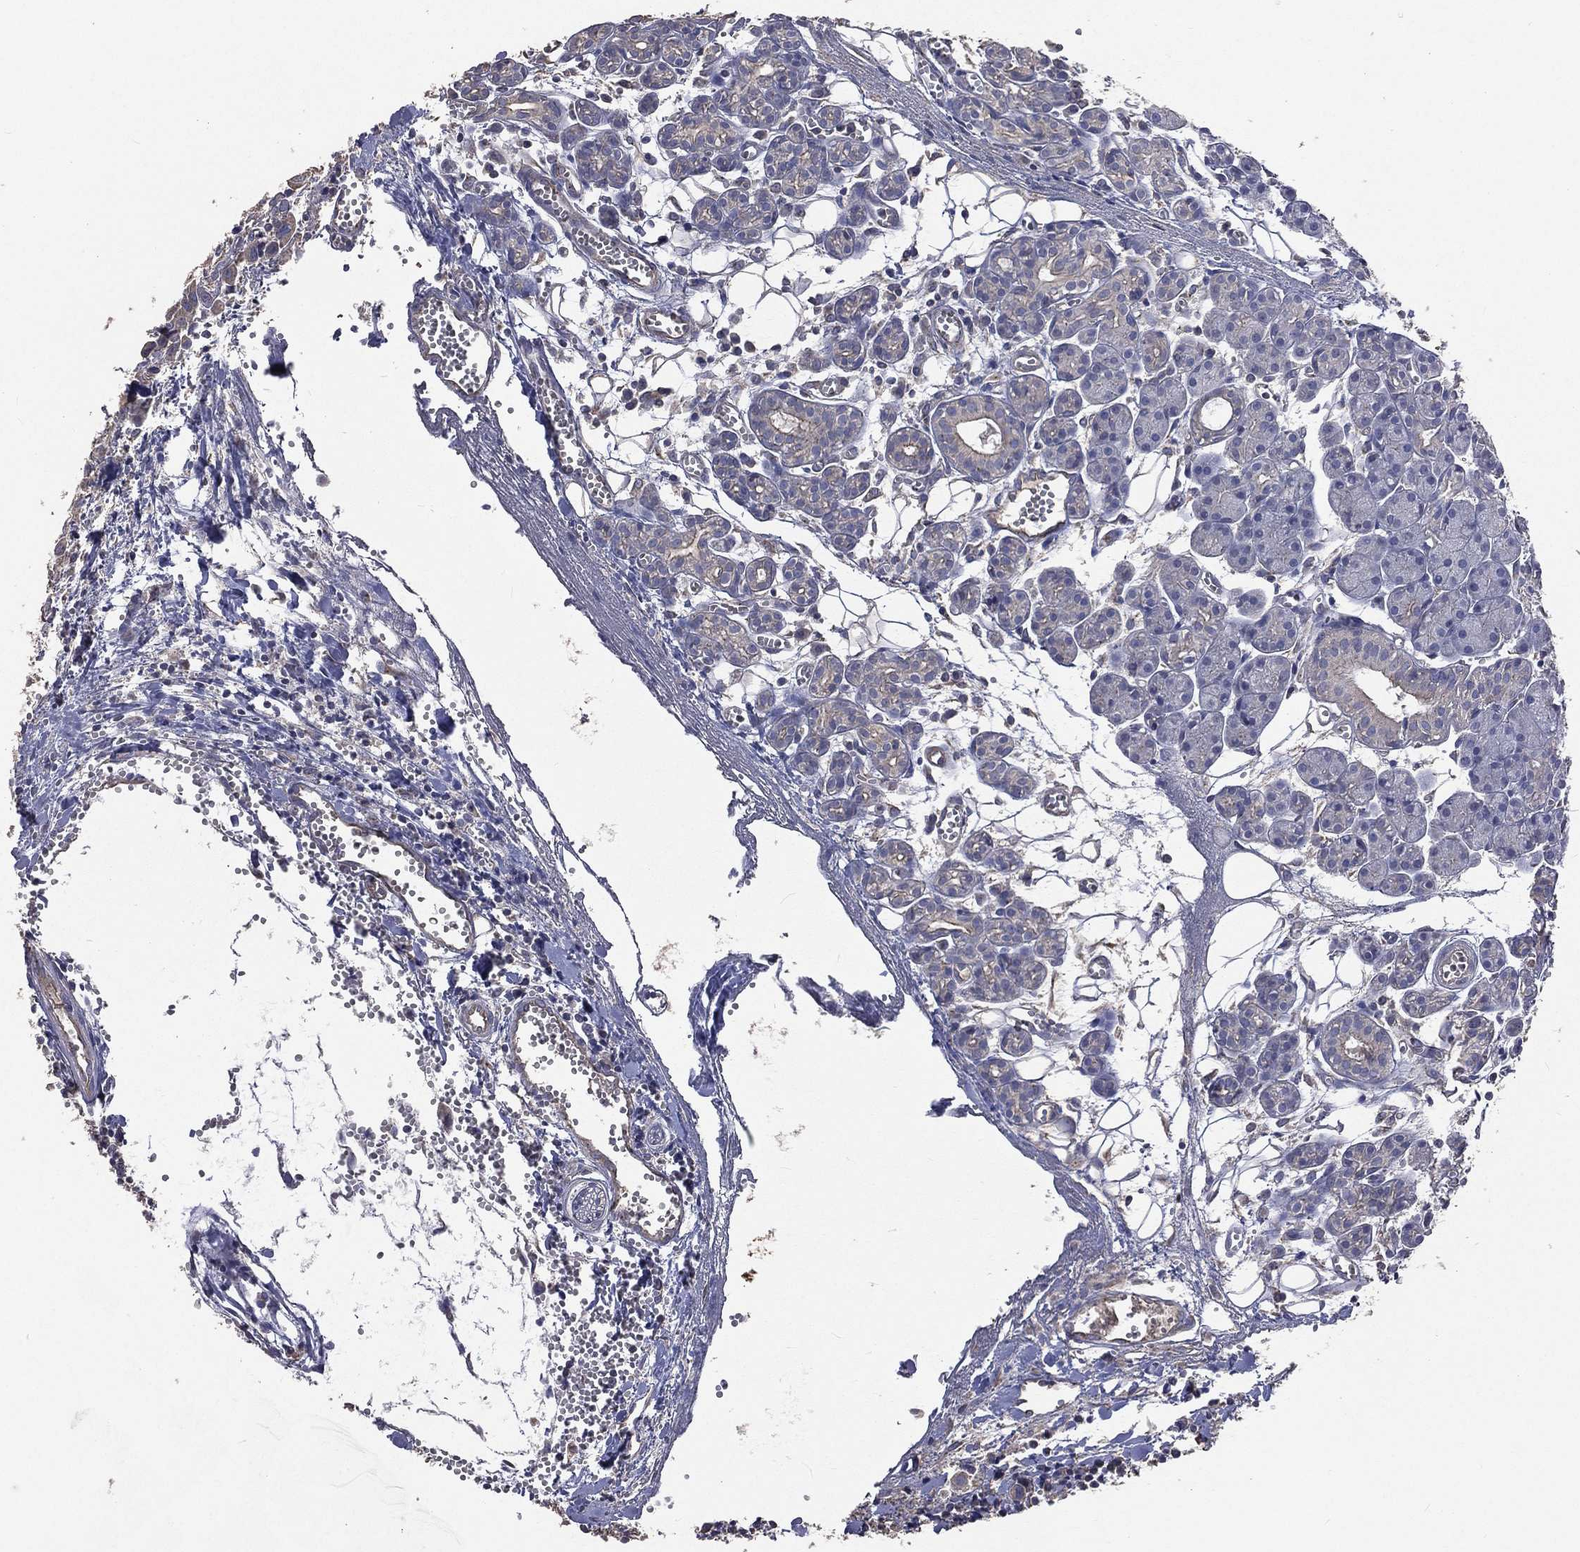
{"staining": {"intensity": "negative", "quantity": "none", "location": "none"}, "tissue": "head and neck cancer", "cell_type": "Tumor cells", "image_type": "cancer", "snomed": [{"axis": "morphology", "description": "Adenocarcinoma, NOS"}, {"axis": "topography", "description": "Head-Neck"}], "caption": "The photomicrograph displays no staining of tumor cells in head and neck cancer.", "gene": "CROCC", "patient": {"sex": "male", "age": 76}}